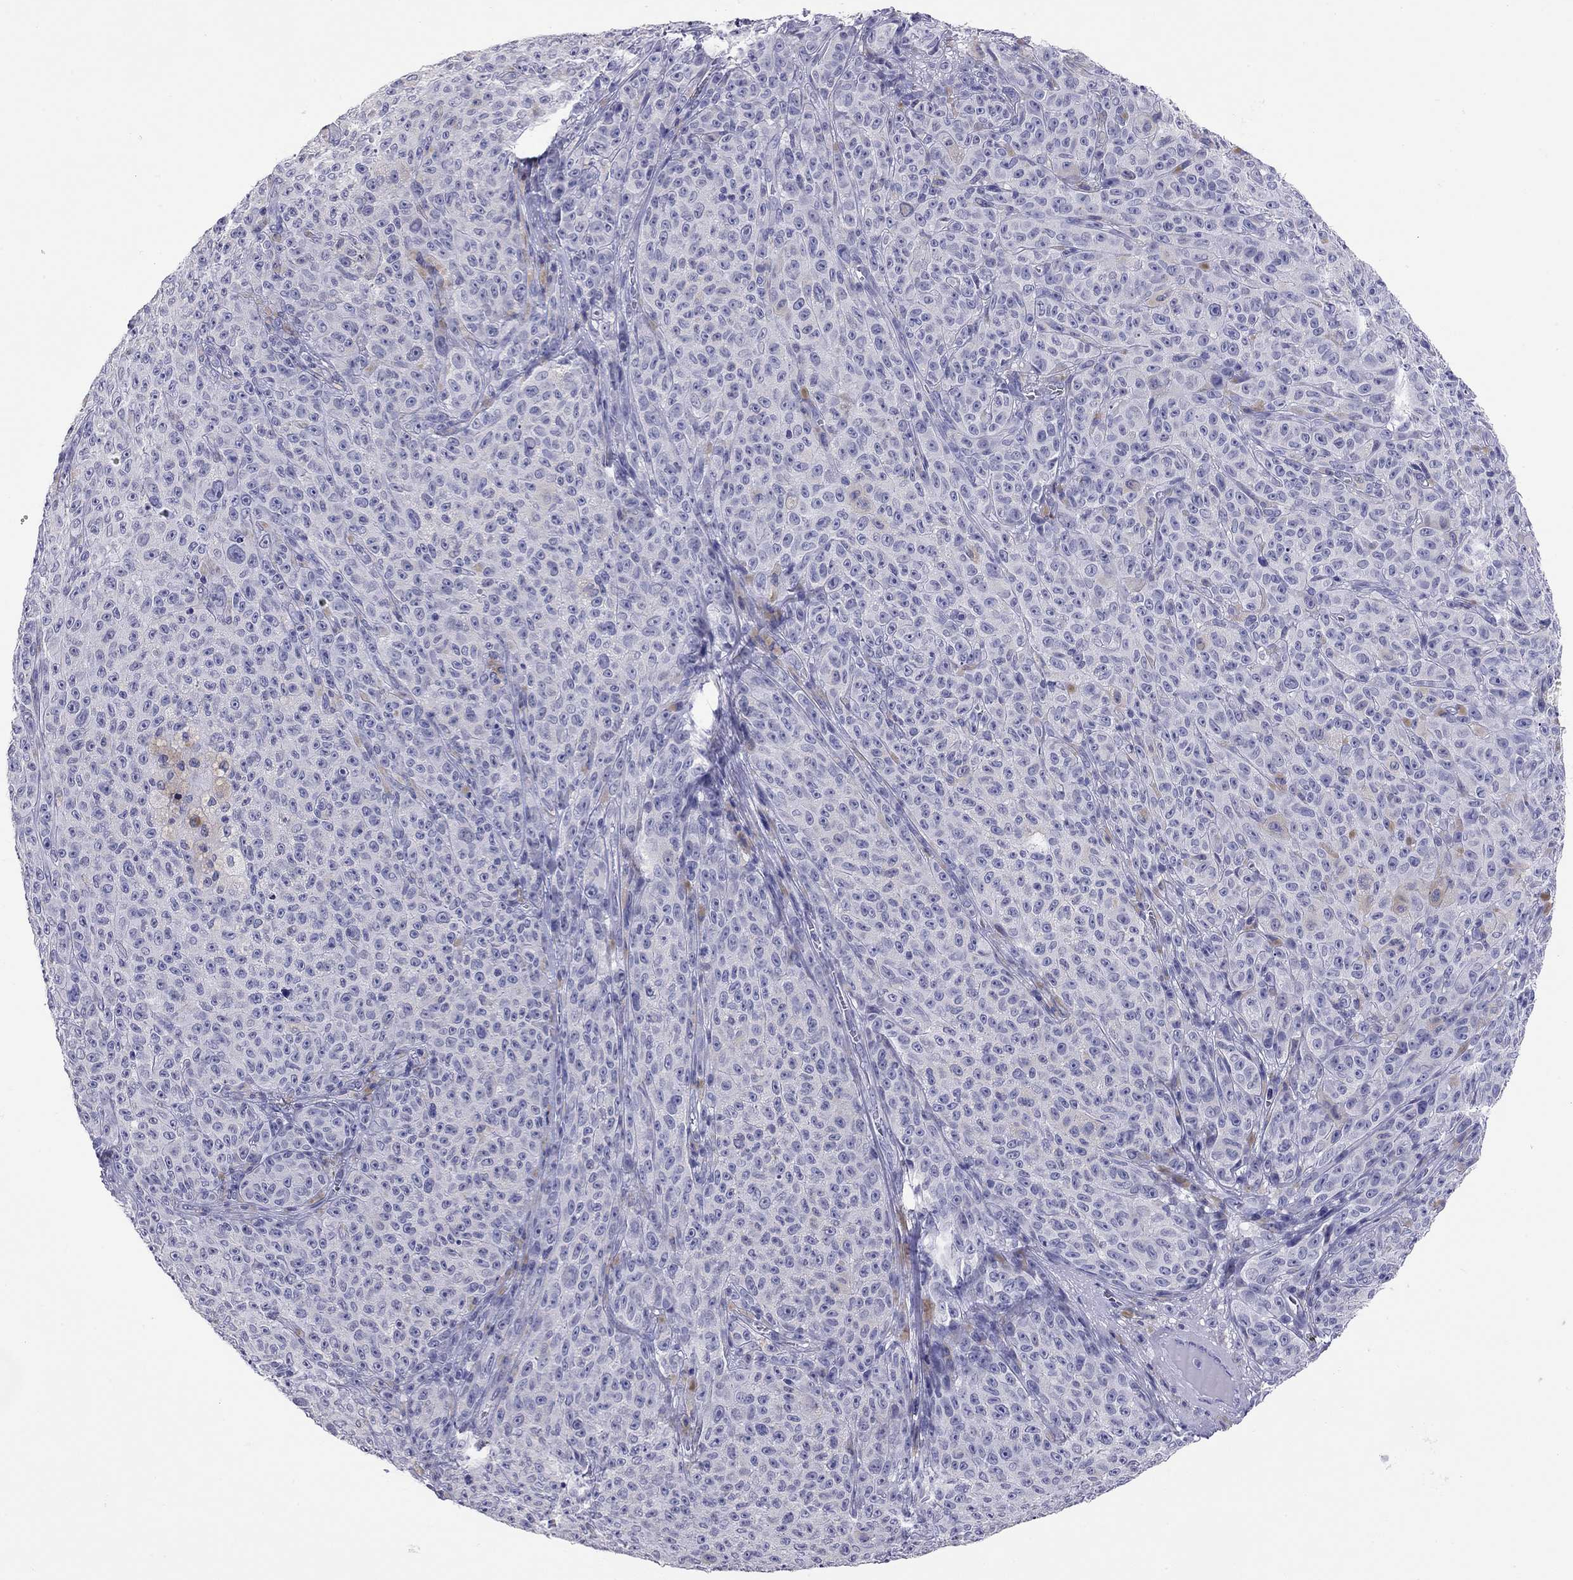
{"staining": {"intensity": "negative", "quantity": "none", "location": "none"}, "tissue": "melanoma", "cell_type": "Tumor cells", "image_type": "cancer", "snomed": [{"axis": "morphology", "description": "Malignant melanoma, NOS"}, {"axis": "topography", "description": "Skin"}], "caption": "Human melanoma stained for a protein using immunohistochemistry (IHC) reveals no positivity in tumor cells.", "gene": "ARMC12", "patient": {"sex": "female", "age": 82}}